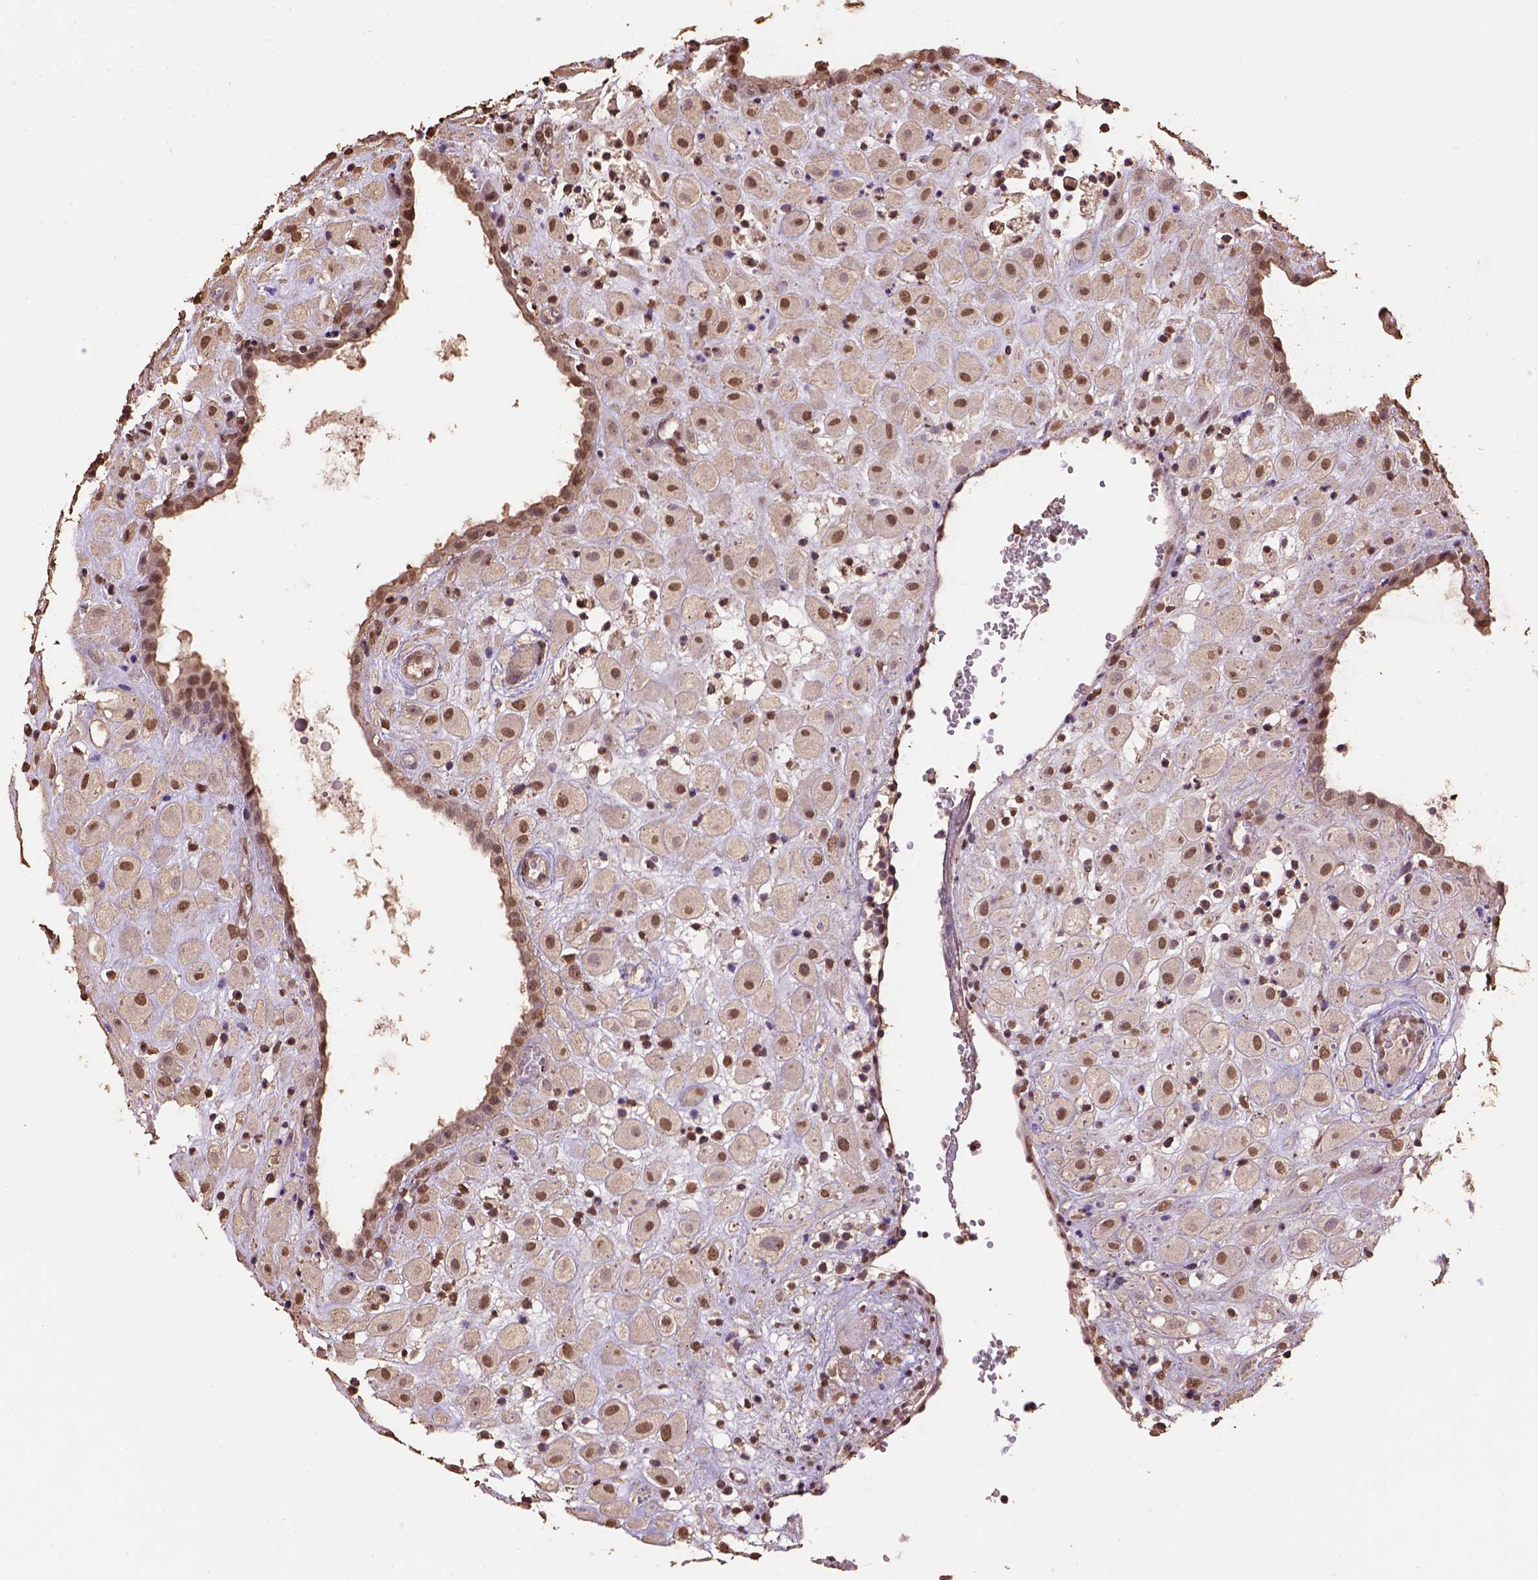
{"staining": {"intensity": "moderate", "quantity": ">75%", "location": "nuclear"}, "tissue": "placenta", "cell_type": "Decidual cells", "image_type": "normal", "snomed": [{"axis": "morphology", "description": "Normal tissue, NOS"}, {"axis": "topography", "description": "Placenta"}], "caption": "Placenta stained with immunohistochemistry (IHC) displays moderate nuclear staining in about >75% of decidual cells.", "gene": "CSTF2T", "patient": {"sex": "female", "age": 24}}